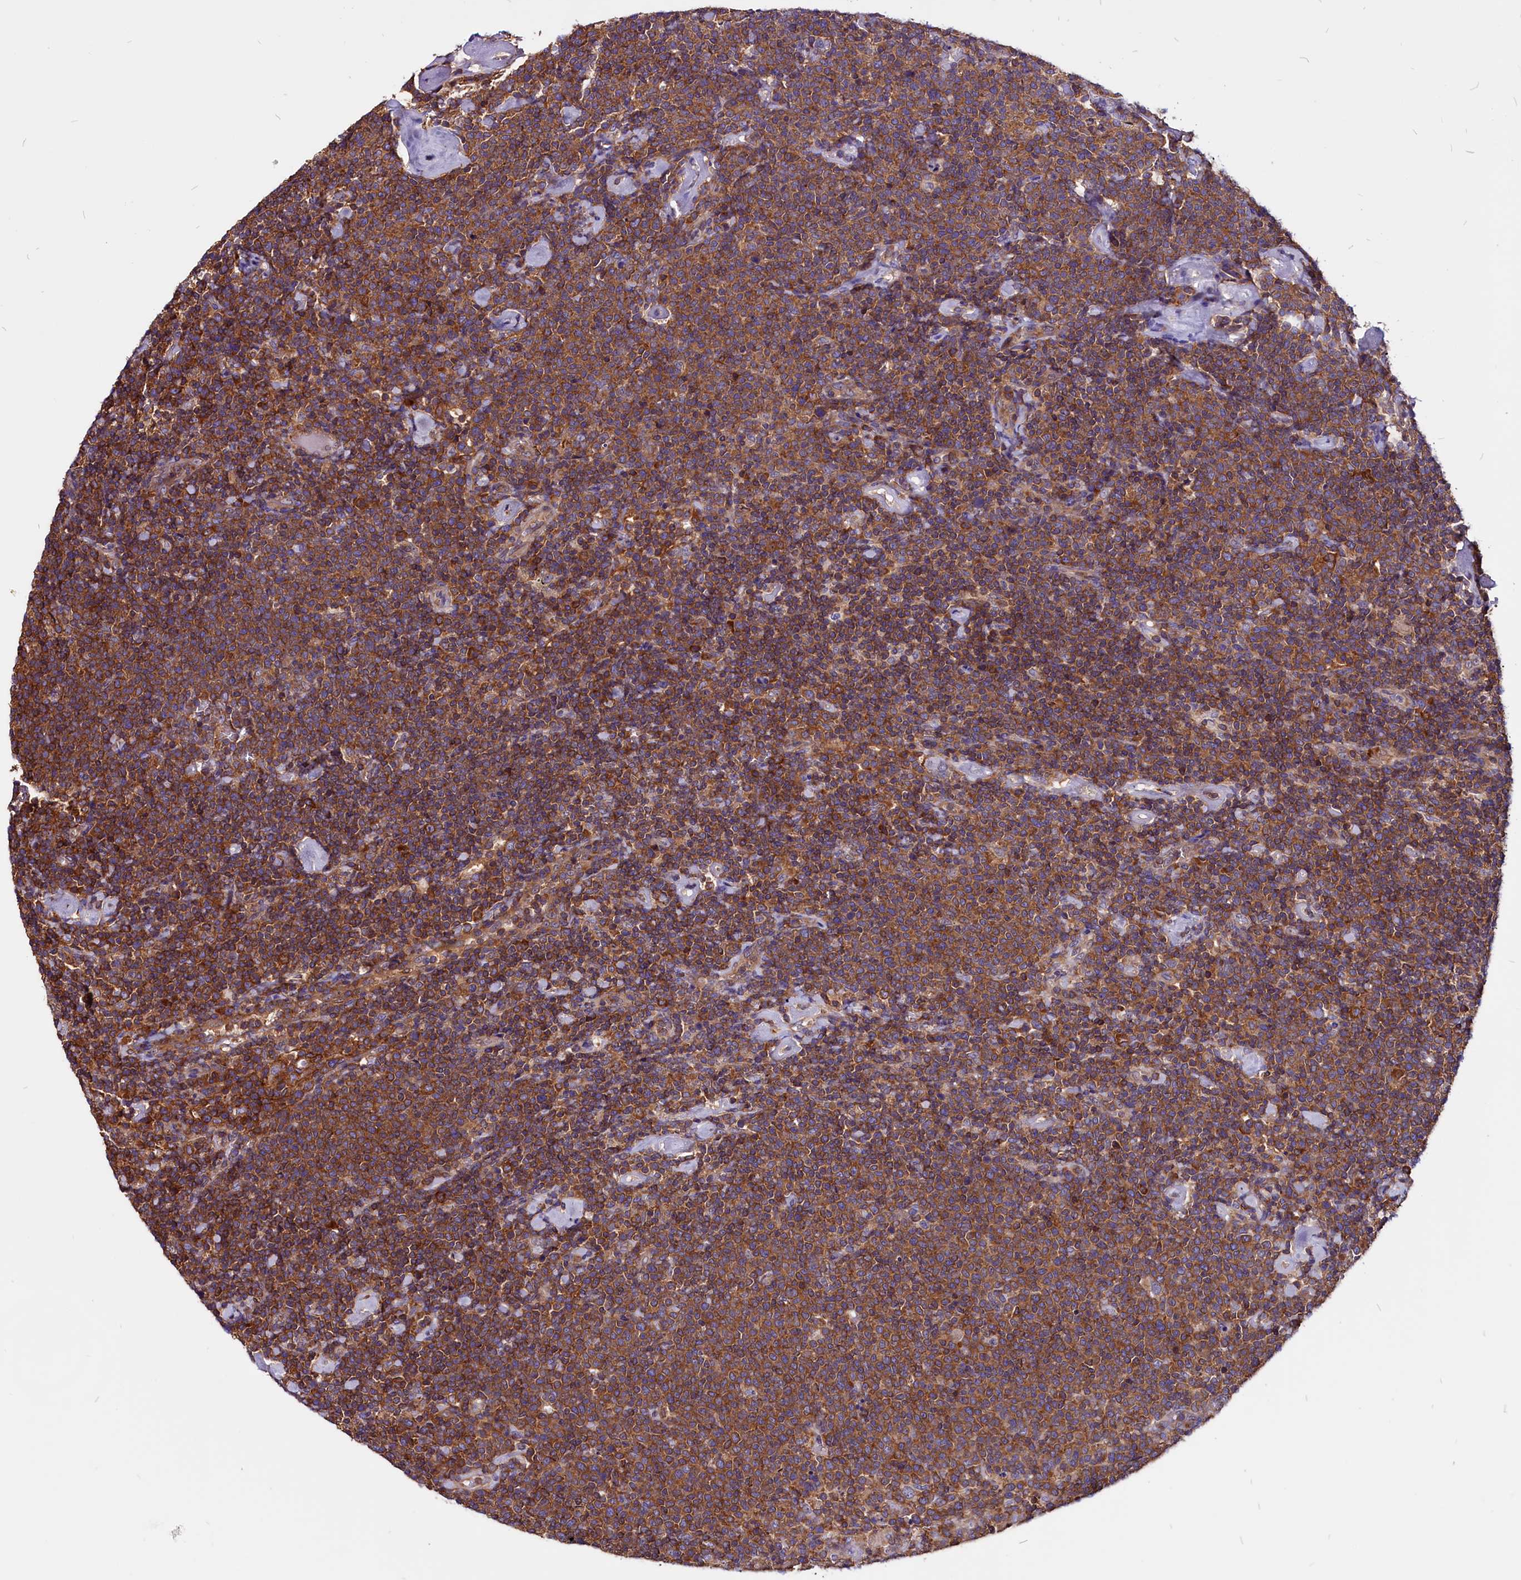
{"staining": {"intensity": "strong", "quantity": ">75%", "location": "cytoplasmic/membranous"}, "tissue": "lymphoma", "cell_type": "Tumor cells", "image_type": "cancer", "snomed": [{"axis": "morphology", "description": "Malignant lymphoma, non-Hodgkin's type, High grade"}, {"axis": "topography", "description": "Lymph node"}], "caption": "Immunohistochemistry (IHC) (DAB) staining of human lymphoma displays strong cytoplasmic/membranous protein expression in approximately >75% of tumor cells.", "gene": "EIF3G", "patient": {"sex": "male", "age": 61}}